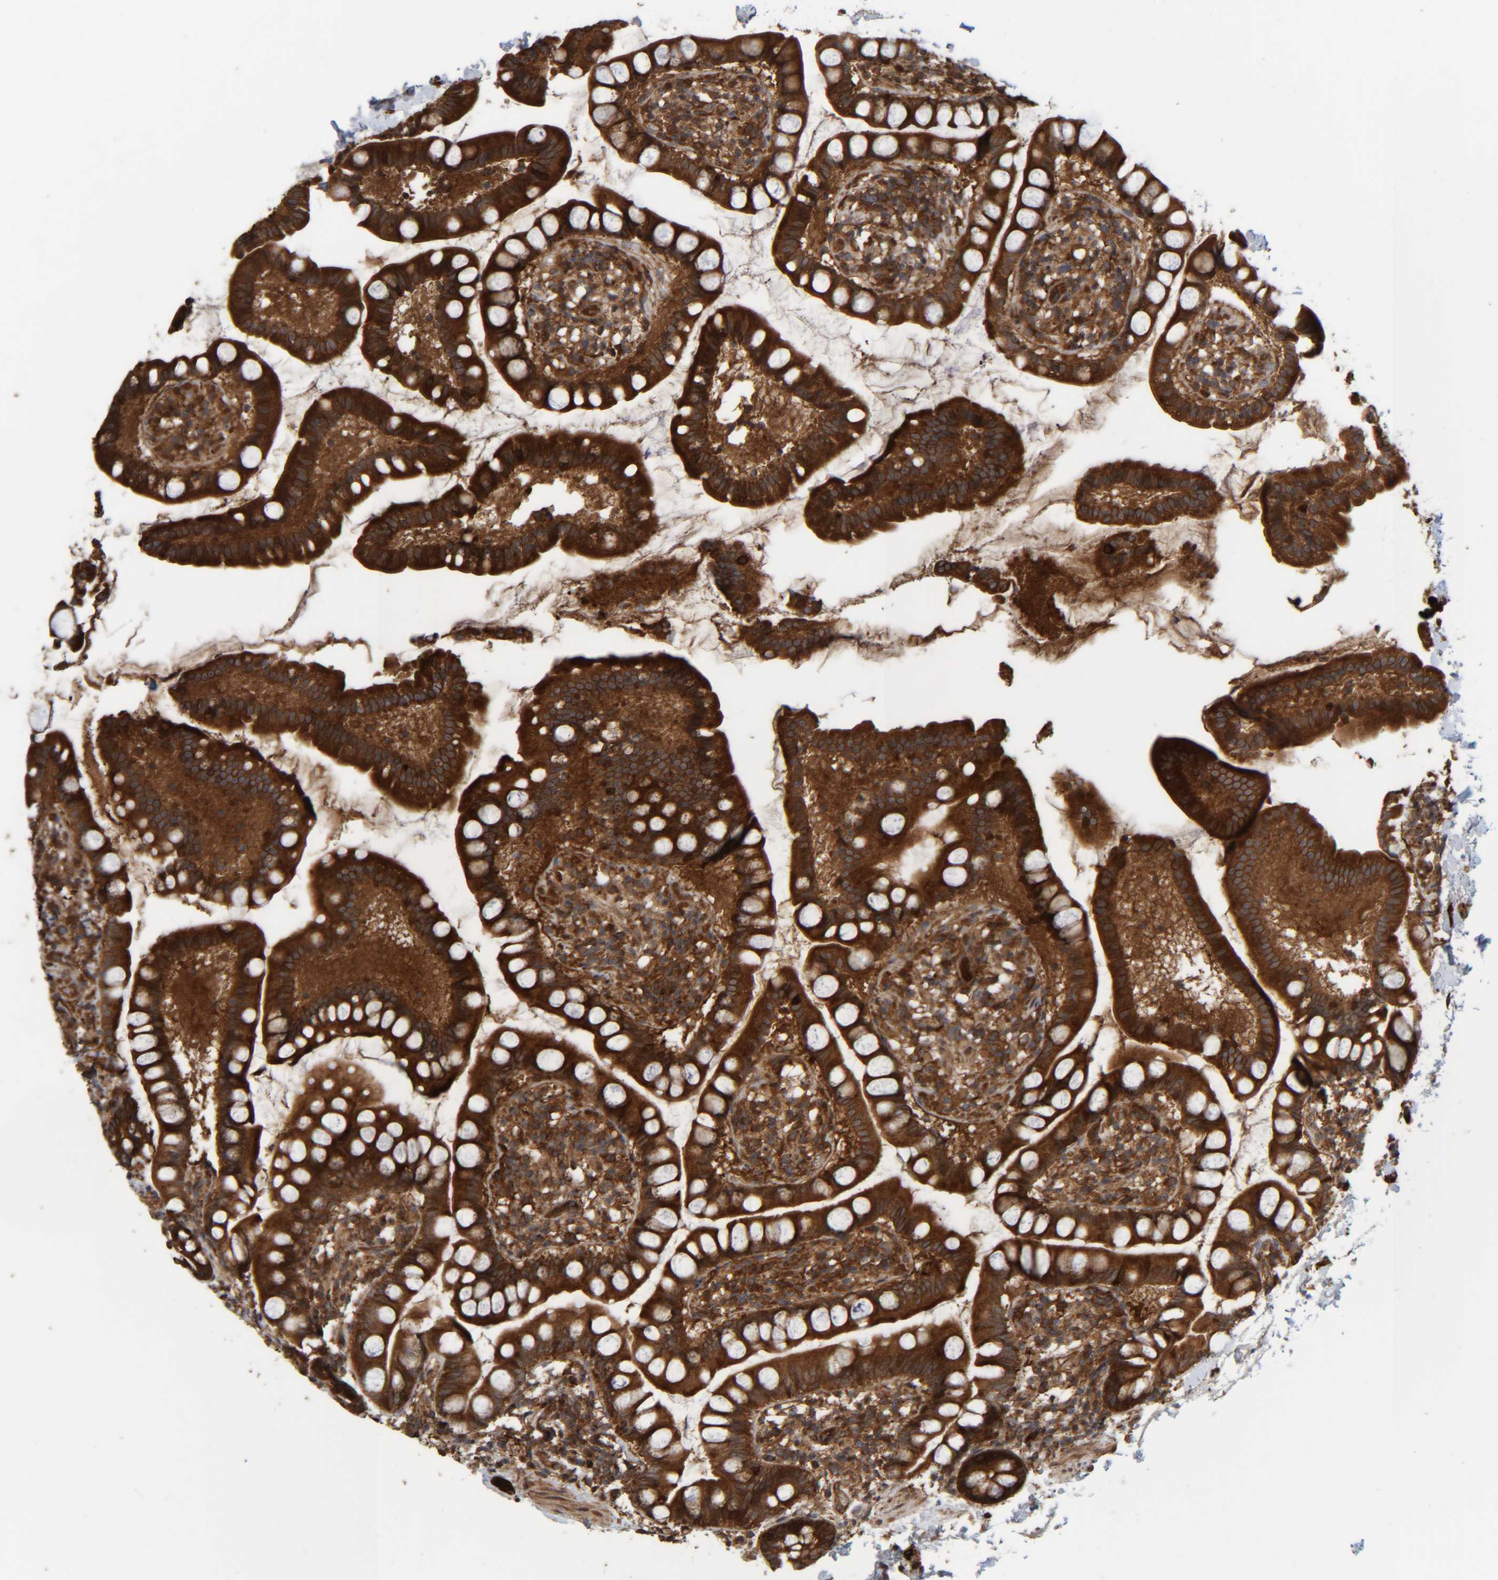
{"staining": {"intensity": "strong", "quantity": ">75%", "location": "cytoplasmic/membranous"}, "tissue": "small intestine", "cell_type": "Glandular cells", "image_type": "normal", "snomed": [{"axis": "morphology", "description": "Normal tissue, NOS"}, {"axis": "topography", "description": "Small intestine"}], "caption": "Immunohistochemical staining of benign small intestine reveals high levels of strong cytoplasmic/membranous positivity in about >75% of glandular cells.", "gene": "CCDC57", "patient": {"sex": "female", "age": 84}}